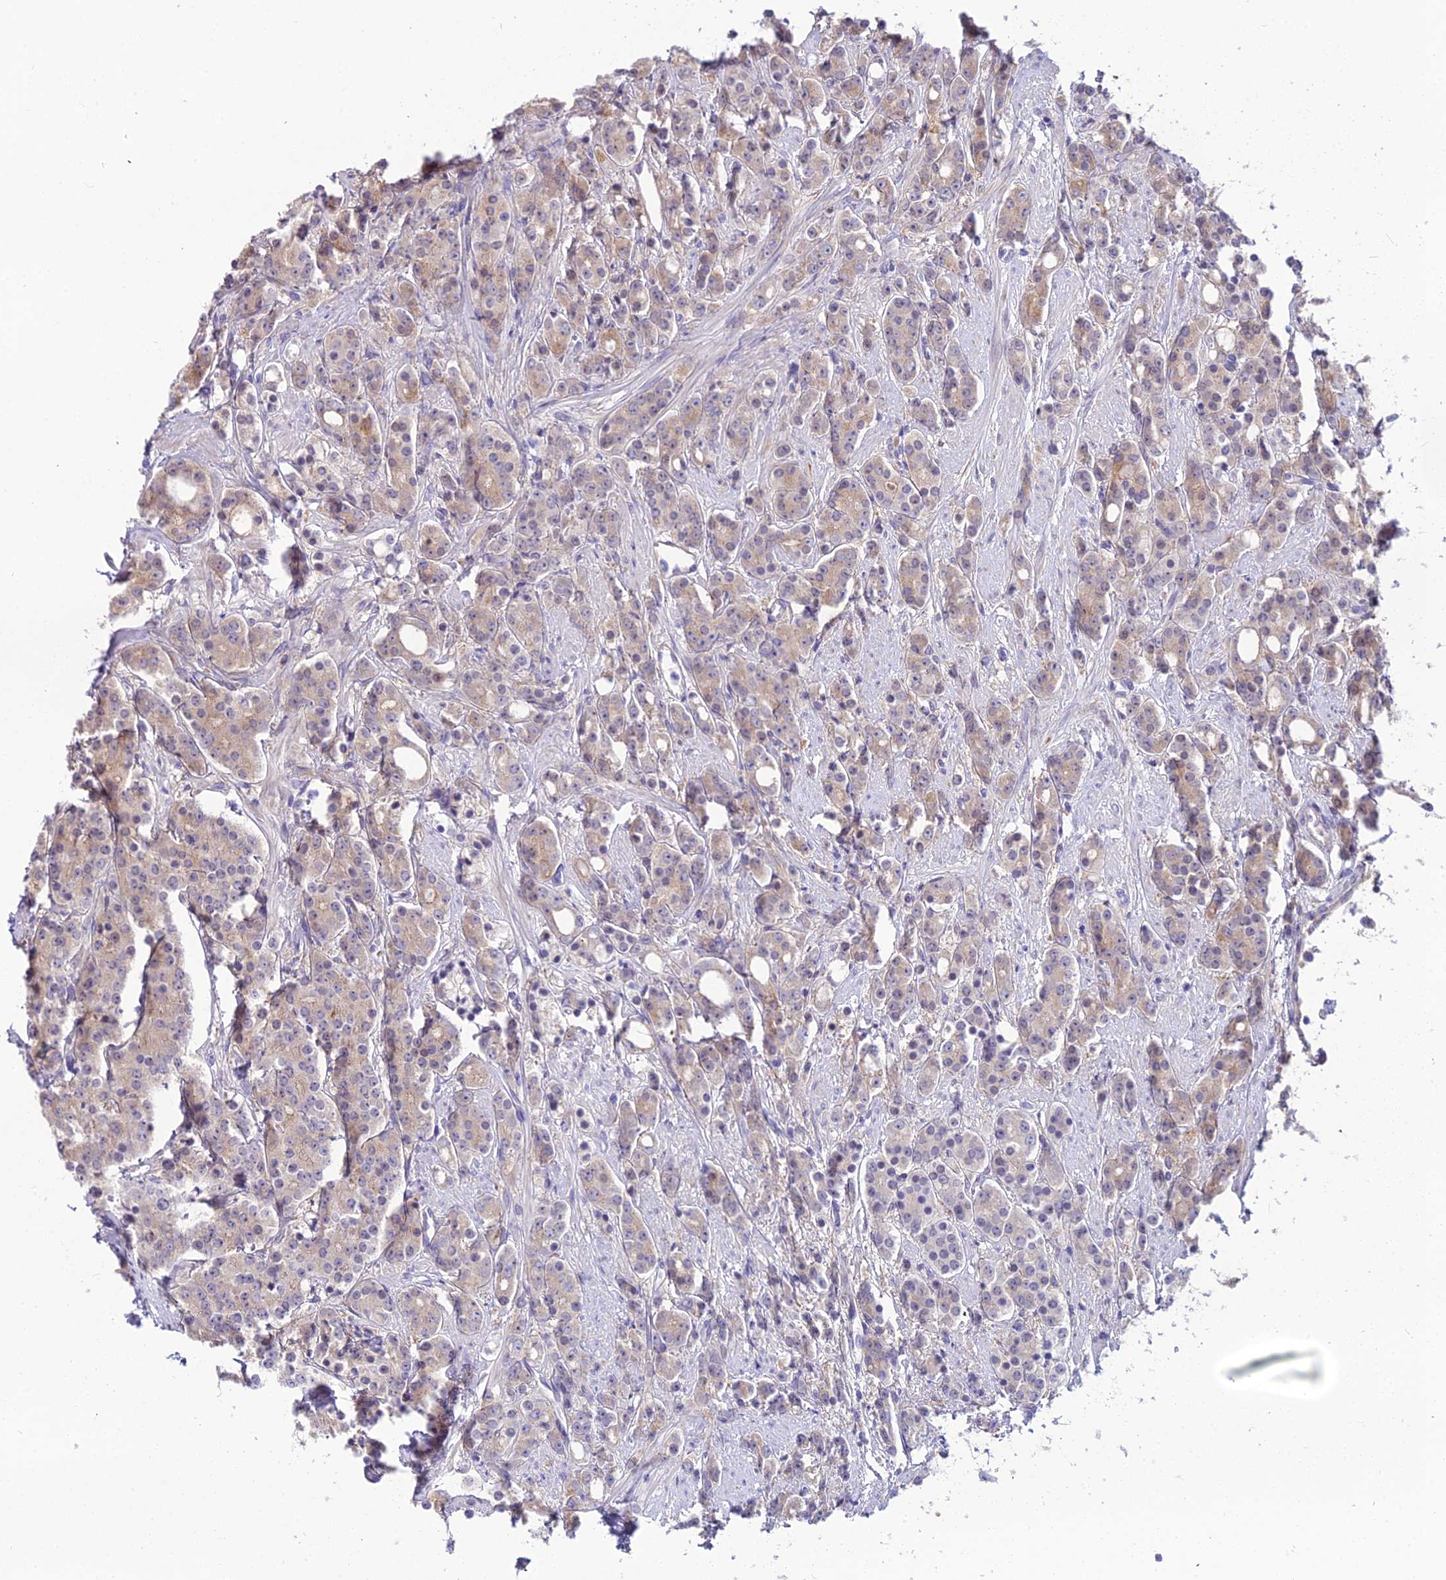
{"staining": {"intensity": "weak", "quantity": "25%-75%", "location": "cytoplasmic/membranous"}, "tissue": "prostate cancer", "cell_type": "Tumor cells", "image_type": "cancer", "snomed": [{"axis": "morphology", "description": "Adenocarcinoma, High grade"}, {"axis": "topography", "description": "Prostate"}], "caption": "The image reveals immunohistochemical staining of prostate cancer (high-grade adenocarcinoma). There is weak cytoplasmic/membranous staining is identified in about 25%-75% of tumor cells.", "gene": "MB21D2", "patient": {"sex": "male", "age": 62}}